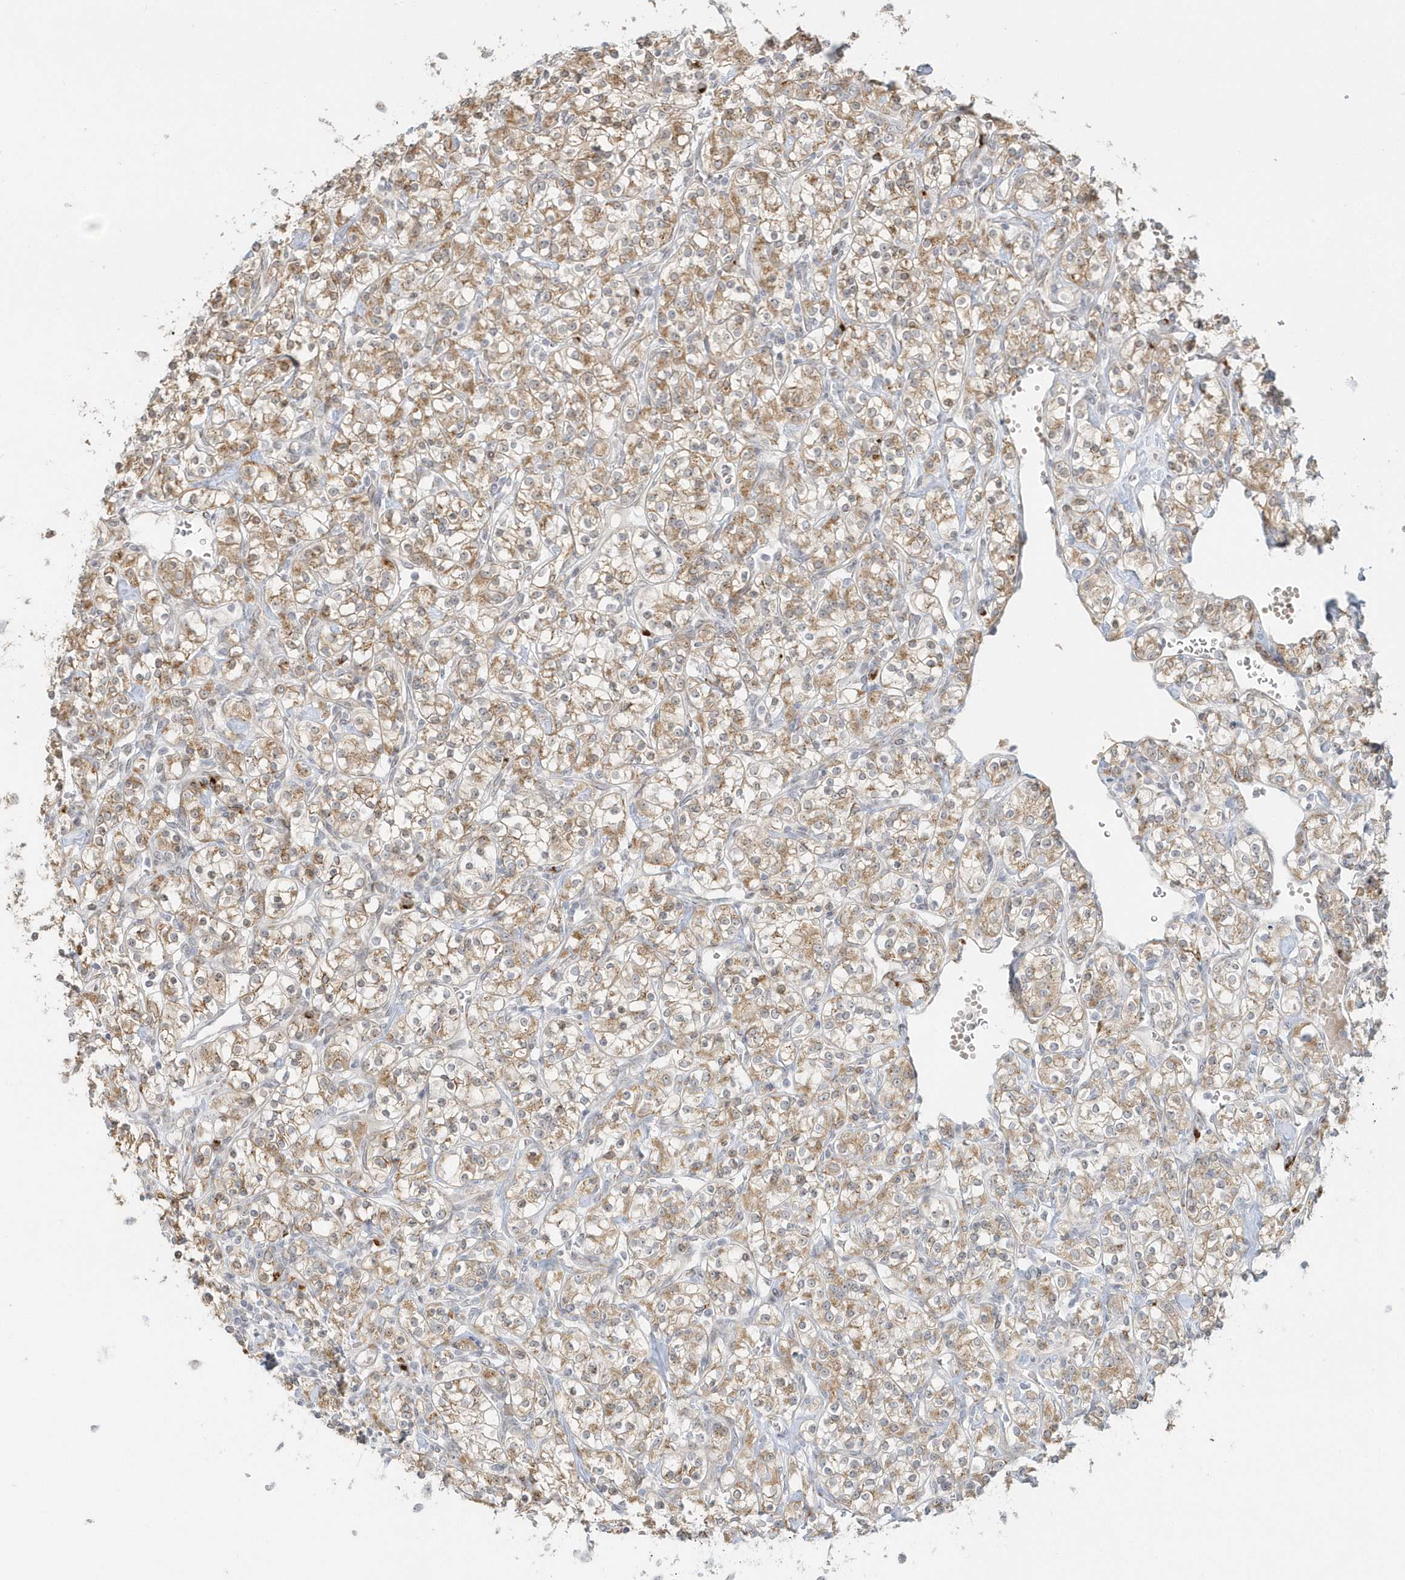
{"staining": {"intensity": "moderate", "quantity": ">75%", "location": "cytoplasmic/membranous"}, "tissue": "renal cancer", "cell_type": "Tumor cells", "image_type": "cancer", "snomed": [{"axis": "morphology", "description": "Adenocarcinoma, NOS"}, {"axis": "topography", "description": "Kidney"}], "caption": "The histopathology image shows staining of renal cancer (adenocarcinoma), revealing moderate cytoplasmic/membranous protein positivity (brown color) within tumor cells.", "gene": "DHFR", "patient": {"sex": "male", "age": 77}}